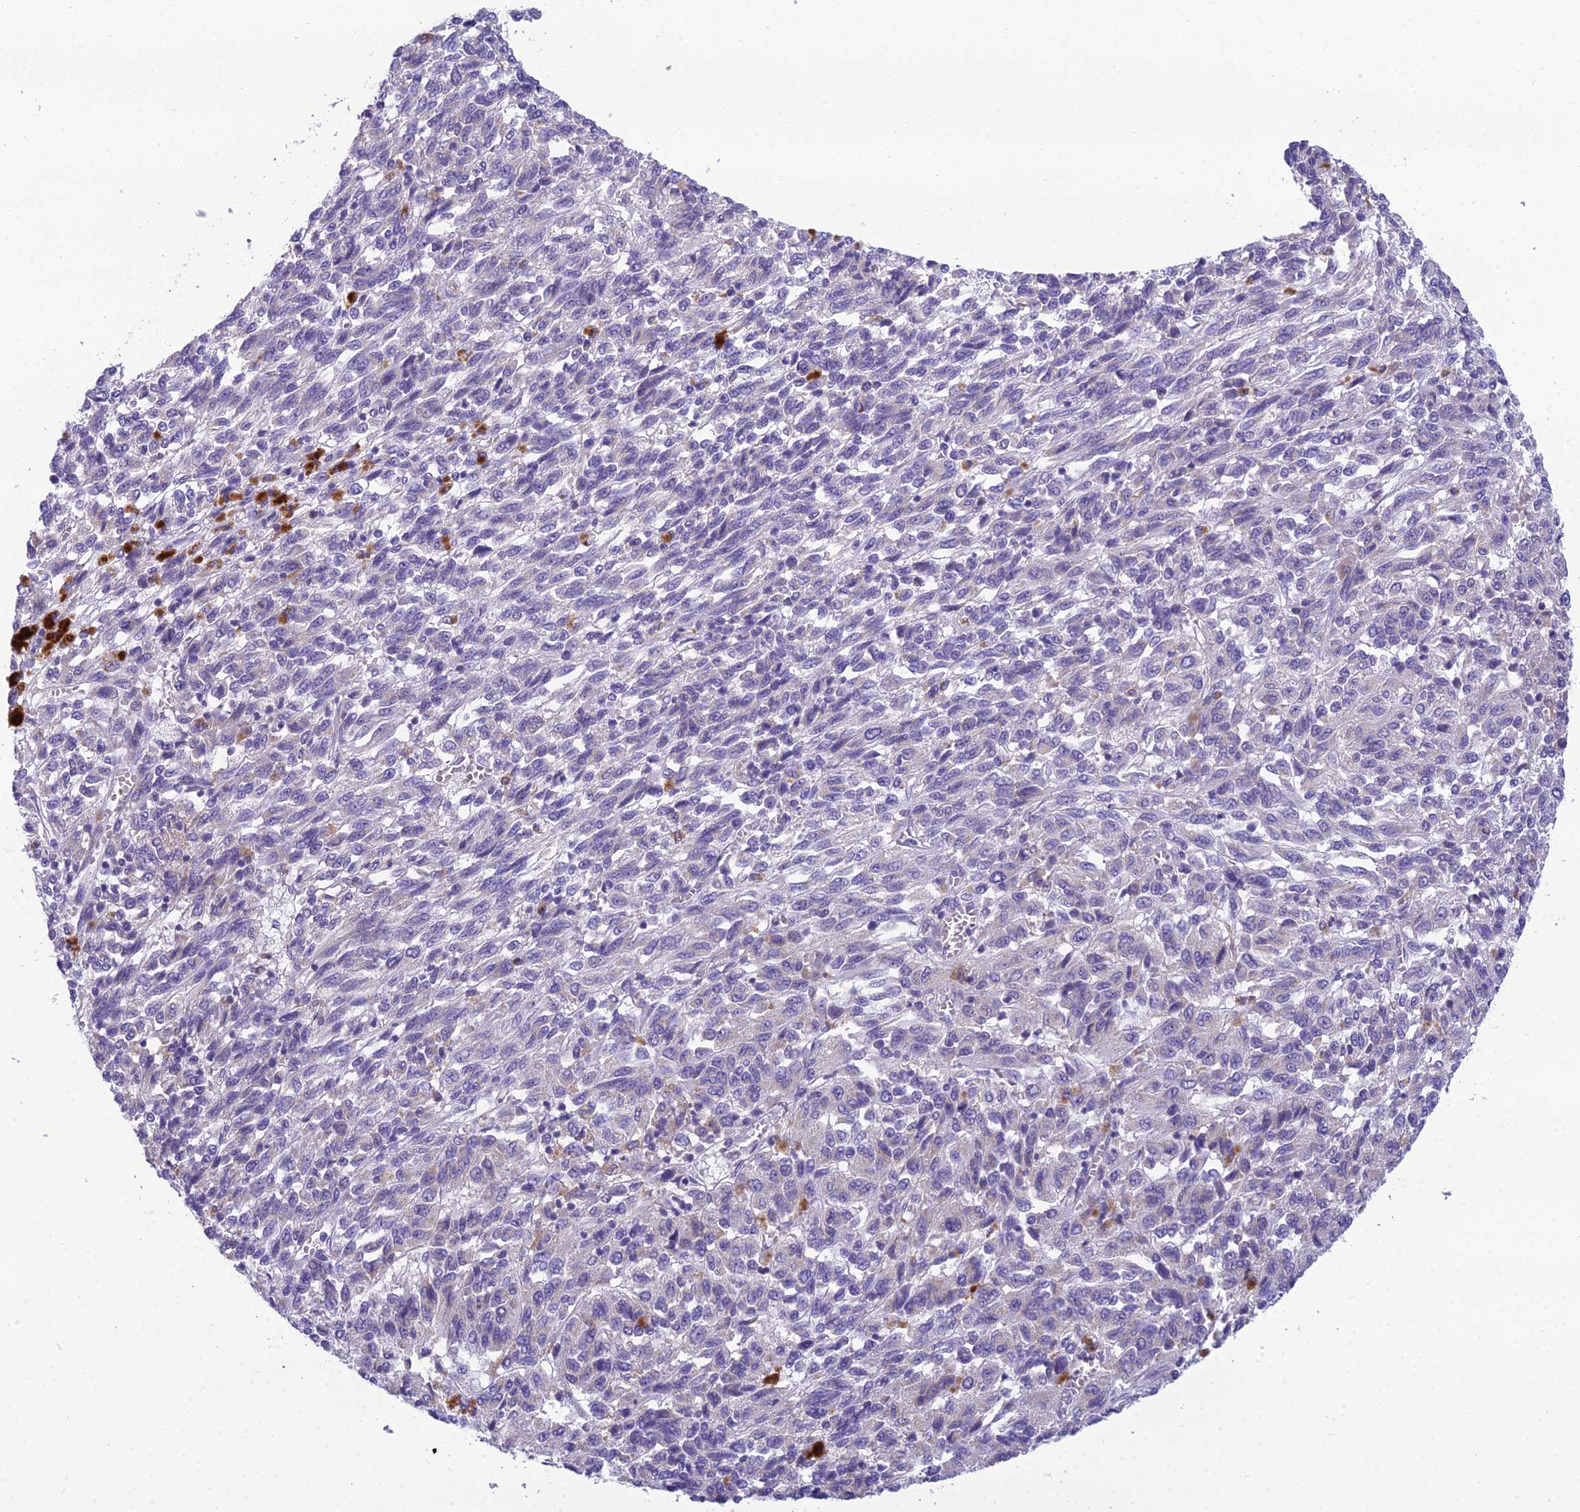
{"staining": {"intensity": "negative", "quantity": "none", "location": "none"}, "tissue": "melanoma", "cell_type": "Tumor cells", "image_type": "cancer", "snomed": [{"axis": "morphology", "description": "Malignant melanoma, Metastatic site"}, {"axis": "topography", "description": "Lung"}], "caption": "Protein analysis of melanoma displays no significant positivity in tumor cells. Brightfield microscopy of immunohistochemistry (IHC) stained with DAB (3,3'-diaminobenzidine) (brown) and hematoxylin (blue), captured at high magnification.", "gene": "MIIP", "patient": {"sex": "male", "age": 64}}